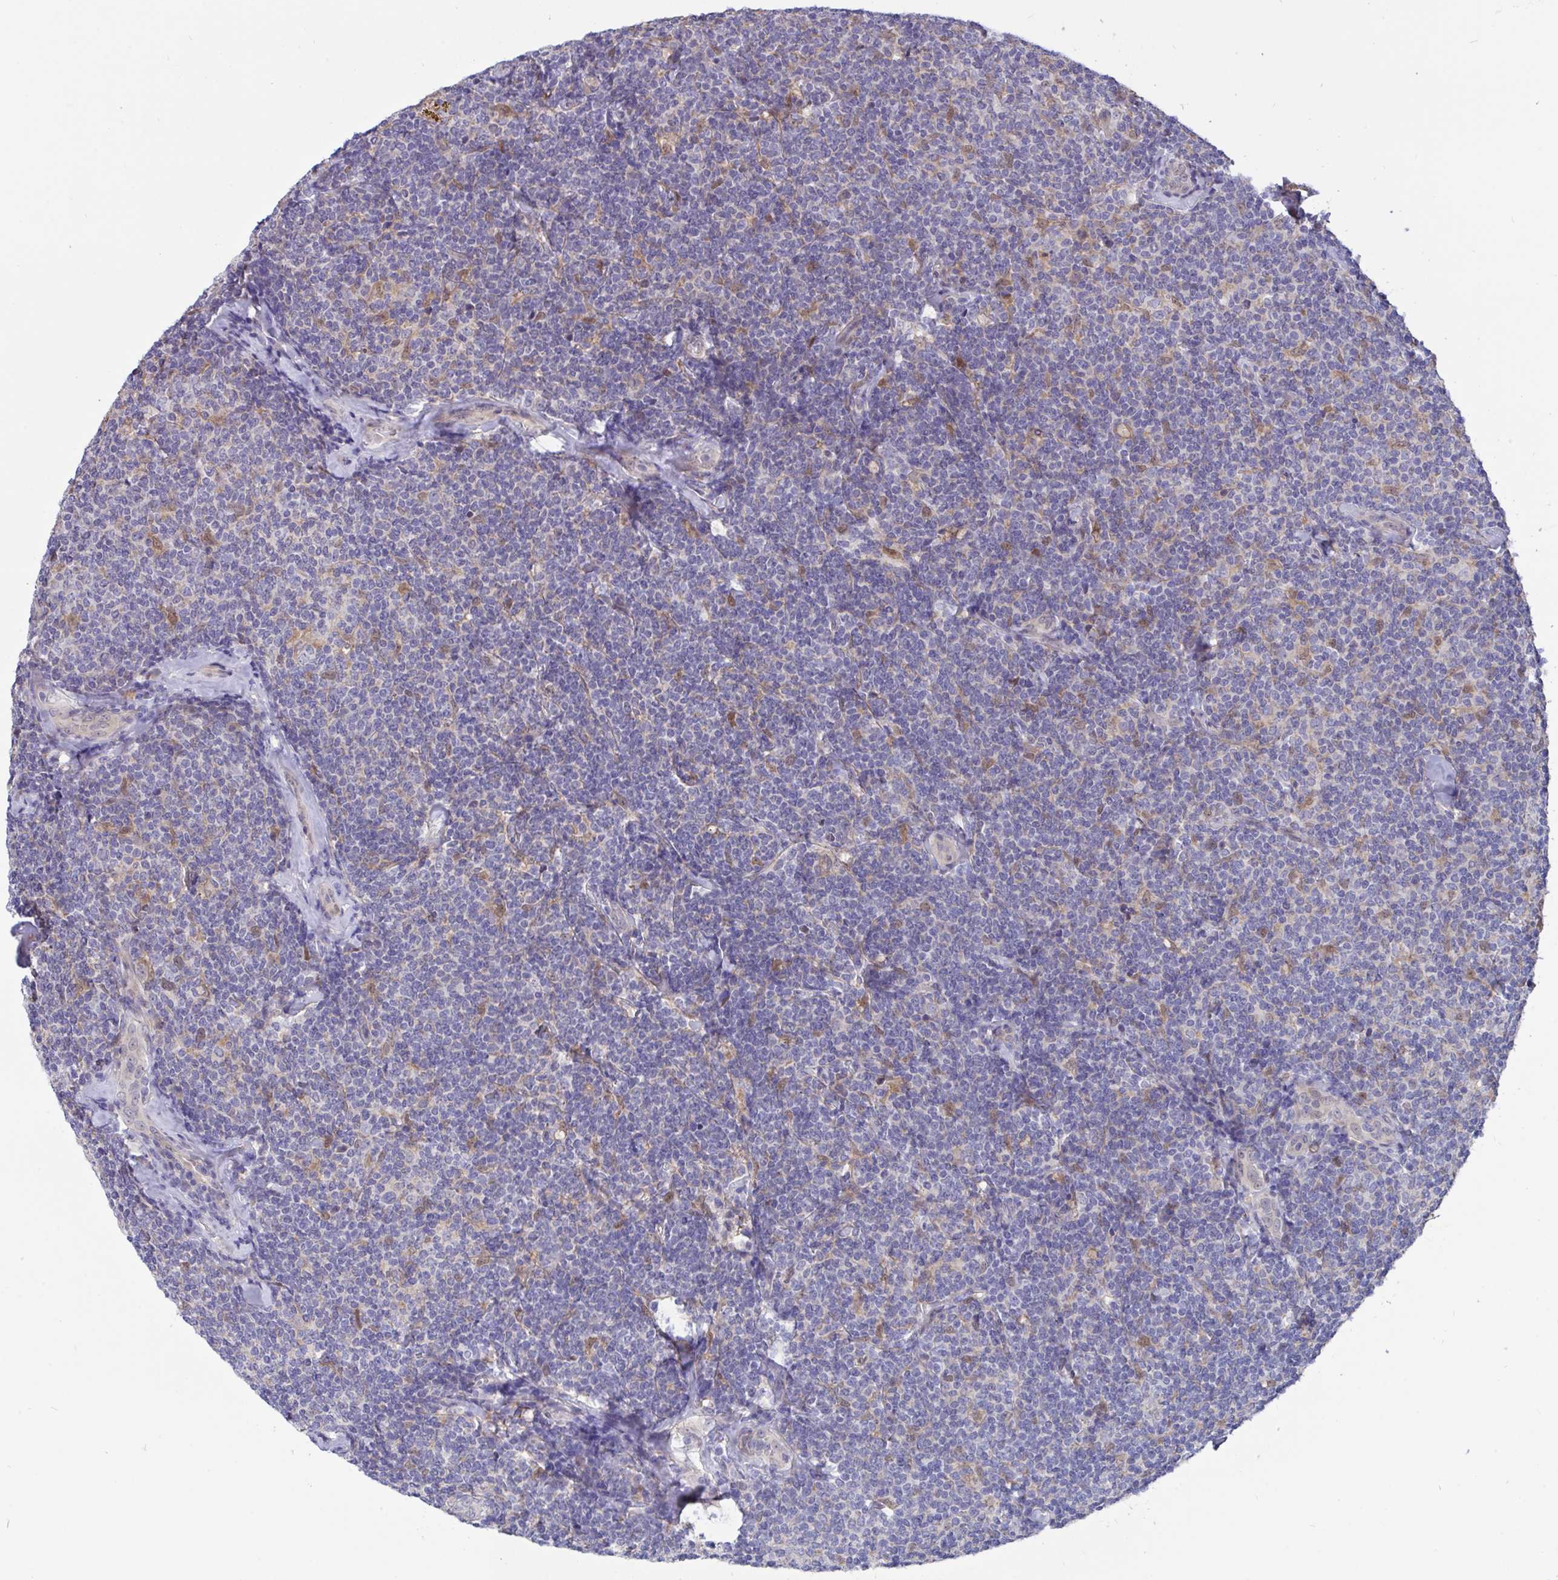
{"staining": {"intensity": "negative", "quantity": "none", "location": "none"}, "tissue": "lymphoma", "cell_type": "Tumor cells", "image_type": "cancer", "snomed": [{"axis": "morphology", "description": "Malignant lymphoma, non-Hodgkin's type, Low grade"}, {"axis": "topography", "description": "Lymph node"}], "caption": "Tumor cells show no significant protein staining in malignant lymphoma, non-Hodgkin's type (low-grade).", "gene": "L3HYPDH", "patient": {"sex": "female", "age": 56}}